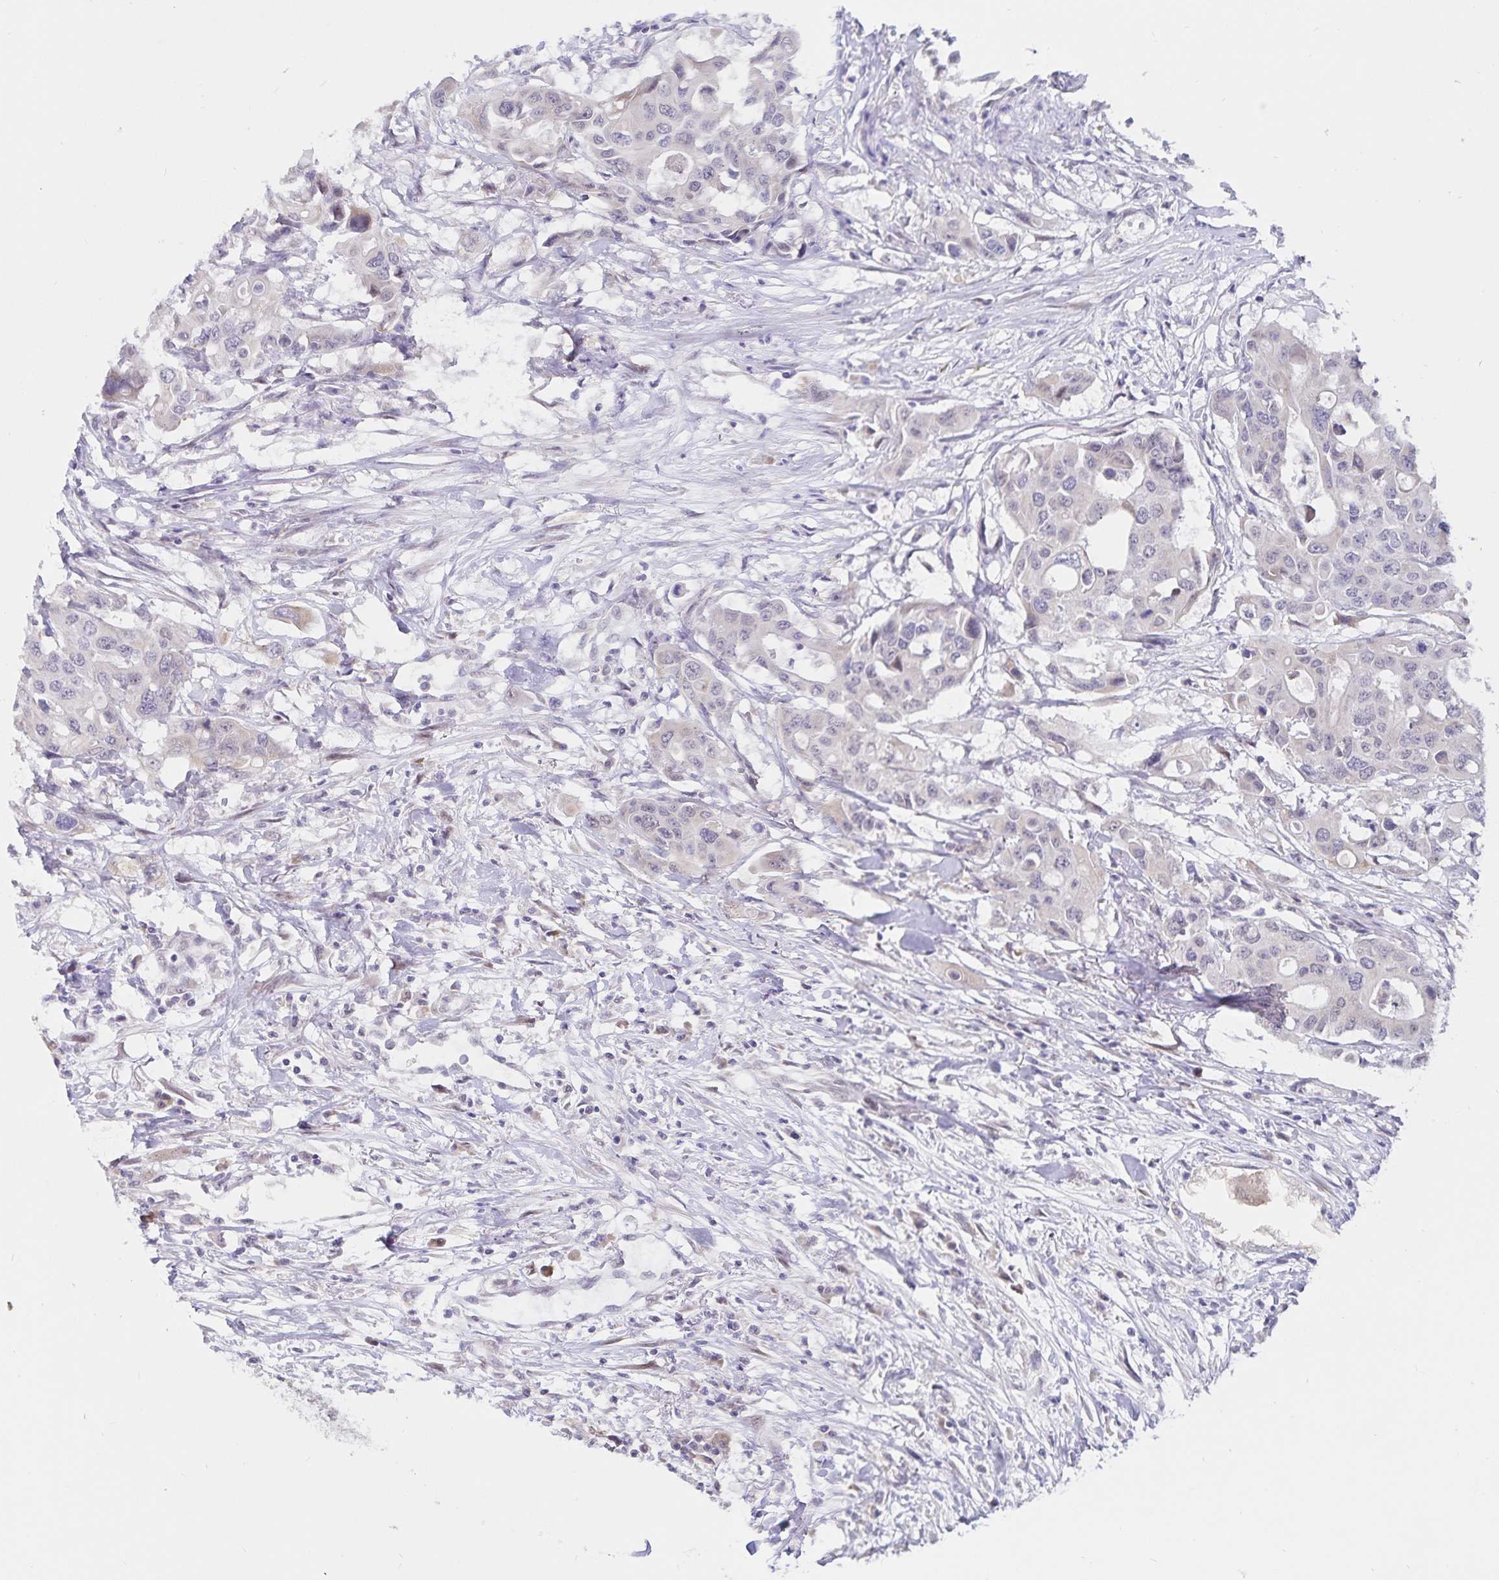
{"staining": {"intensity": "negative", "quantity": "none", "location": "none"}, "tissue": "colorectal cancer", "cell_type": "Tumor cells", "image_type": "cancer", "snomed": [{"axis": "morphology", "description": "Adenocarcinoma, NOS"}, {"axis": "topography", "description": "Colon"}], "caption": "A photomicrograph of human colorectal adenocarcinoma is negative for staining in tumor cells. (Stains: DAB (3,3'-diaminobenzidine) immunohistochemistry (IHC) with hematoxylin counter stain, Microscopy: brightfield microscopy at high magnification).", "gene": "ATP2A2", "patient": {"sex": "male", "age": 77}}